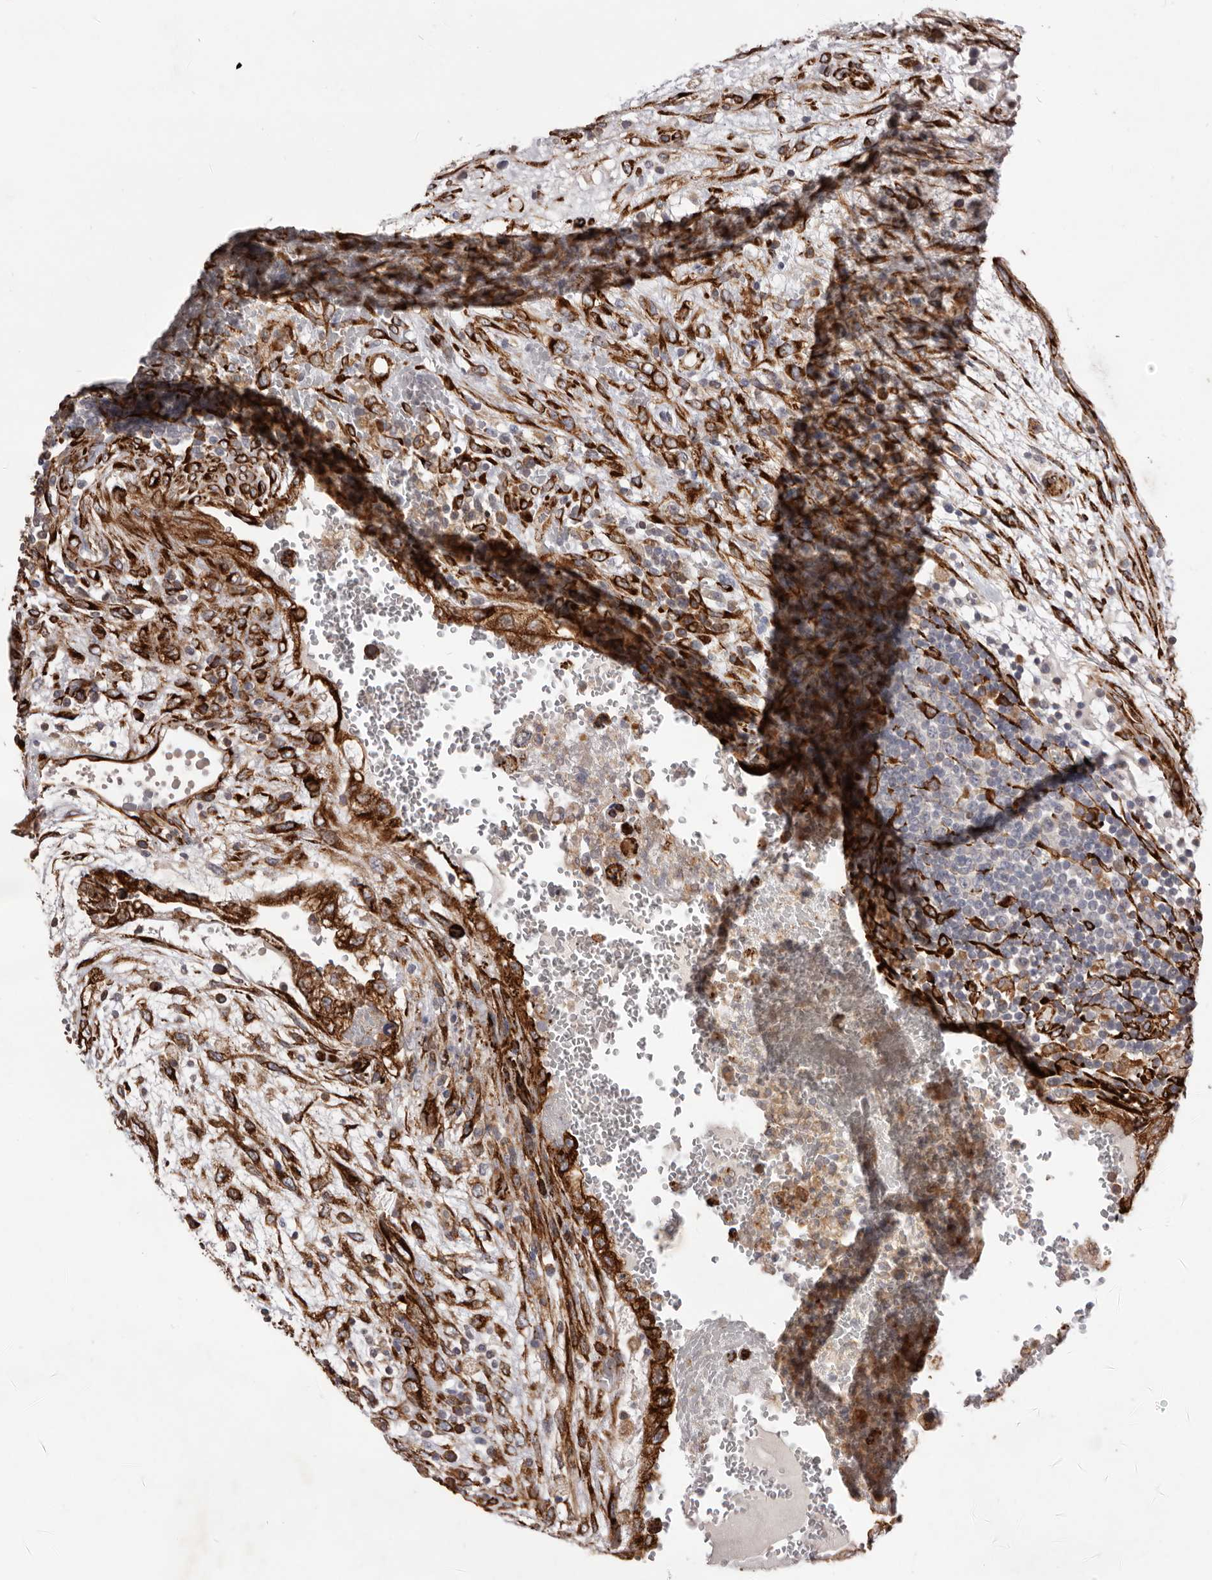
{"staining": {"intensity": "strong", "quantity": ">75%", "location": "cytoplasmic/membranous"}, "tissue": "testis cancer", "cell_type": "Tumor cells", "image_type": "cancer", "snomed": [{"axis": "morphology", "description": "Carcinoma, Embryonal, NOS"}, {"axis": "topography", "description": "Testis"}], "caption": "Testis cancer was stained to show a protein in brown. There is high levels of strong cytoplasmic/membranous positivity in about >75% of tumor cells. (IHC, brightfield microscopy, high magnification).", "gene": "WDTC1", "patient": {"sex": "male", "age": 36}}